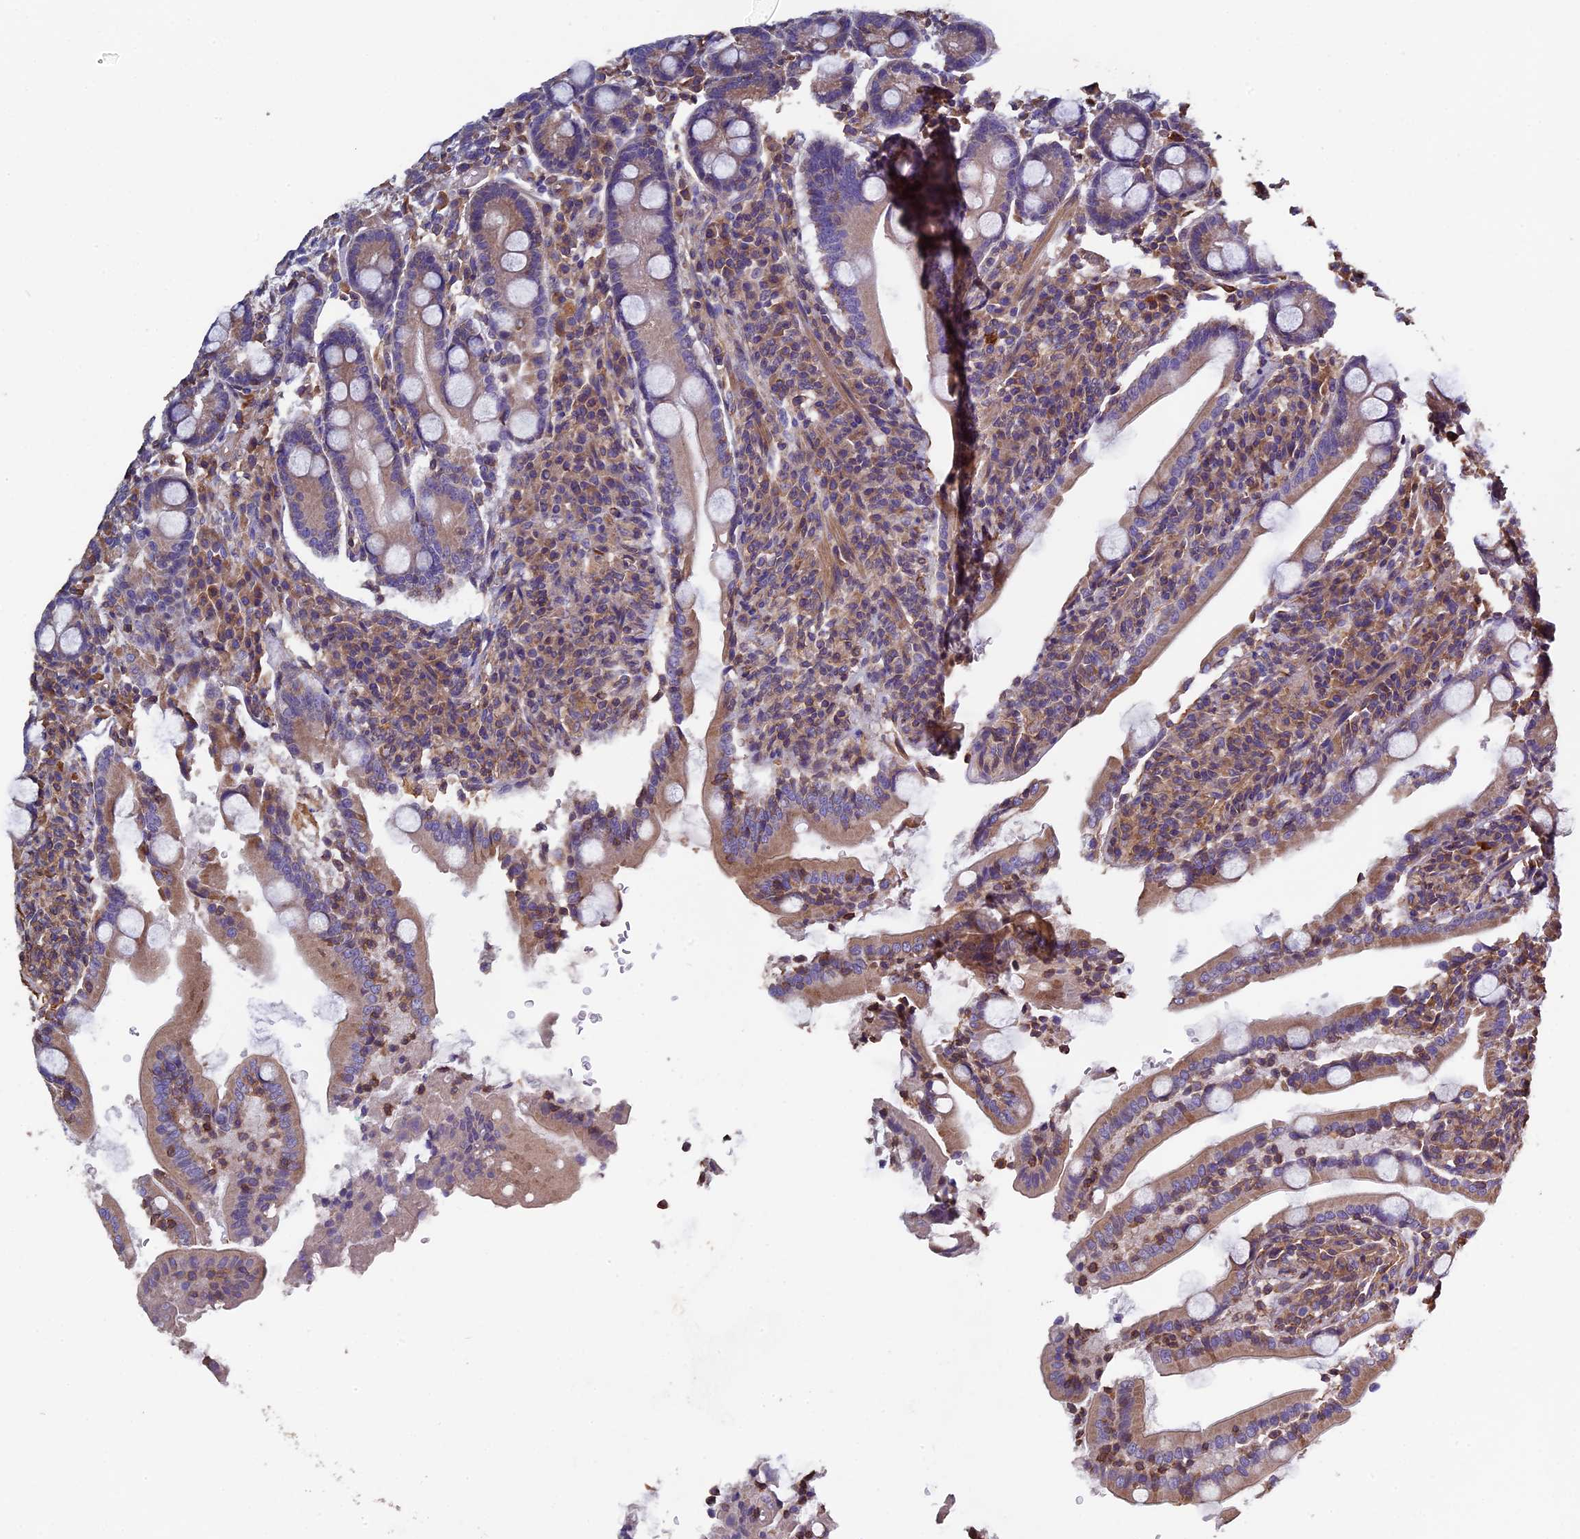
{"staining": {"intensity": "moderate", "quantity": "25%-75%", "location": "cytoplasmic/membranous"}, "tissue": "duodenum", "cell_type": "Glandular cells", "image_type": "normal", "snomed": [{"axis": "morphology", "description": "Normal tissue, NOS"}, {"axis": "topography", "description": "Duodenum"}], "caption": "IHC micrograph of unremarkable human duodenum stained for a protein (brown), which displays medium levels of moderate cytoplasmic/membranous staining in approximately 25%-75% of glandular cells.", "gene": "CCDC153", "patient": {"sex": "male", "age": 35}}